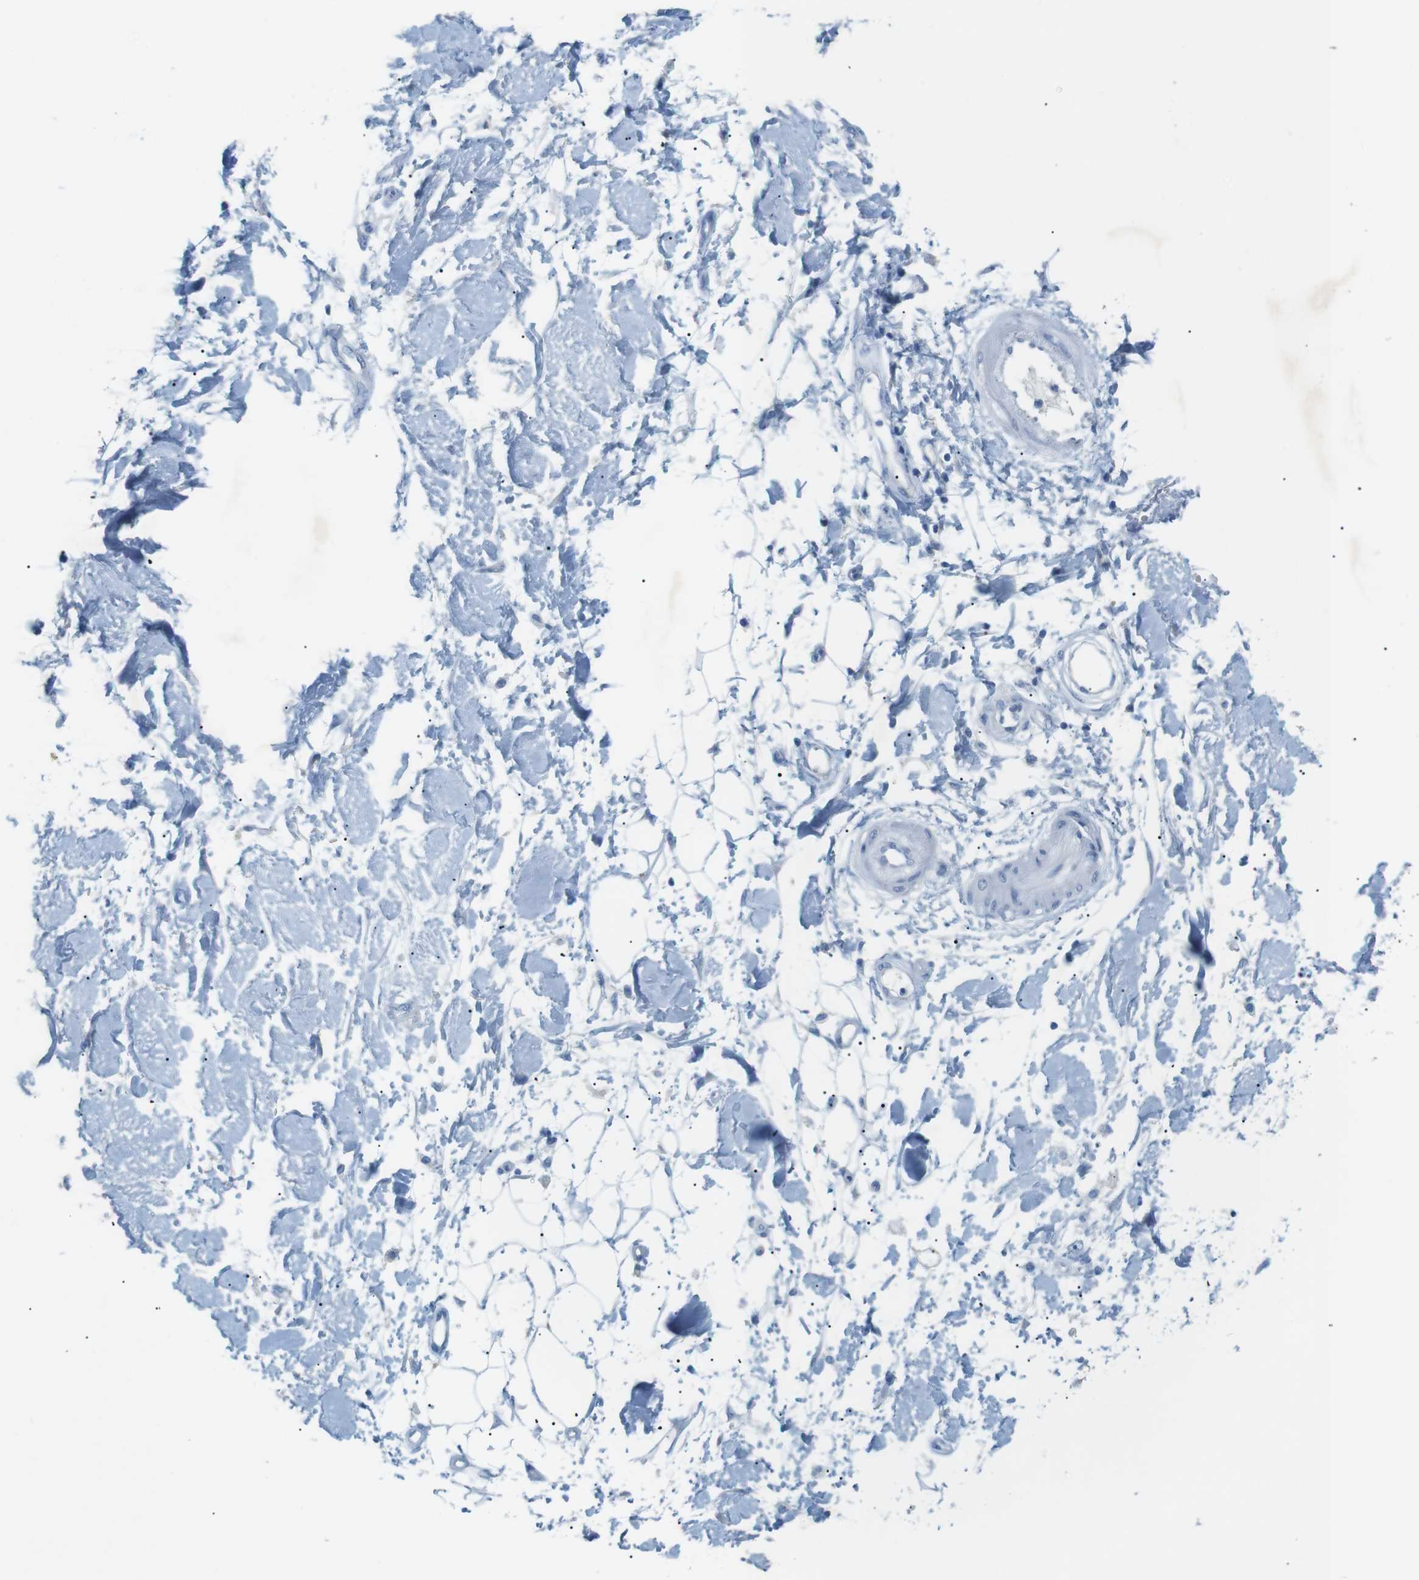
{"staining": {"intensity": "negative", "quantity": "none", "location": "none"}, "tissue": "adipose tissue", "cell_type": "Adipocytes", "image_type": "normal", "snomed": [{"axis": "morphology", "description": "Normal tissue, NOS"}, {"axis": "morphology", "description": "Squamous cell carcinoma, NOS"}, {"axis": "topography", "description": "Skin"}, {"axis": "topography", "description": "Peripheral nerve tissue"}], "caption": "Unremarkable adipose tissue was stained to show a protein in brown. There is no significant expression in adipocytes. (DAB immunohistochemistry (IHC), high magnification).", "gene": "SALL4", "patient": {"sex": "male", "age": 83}}